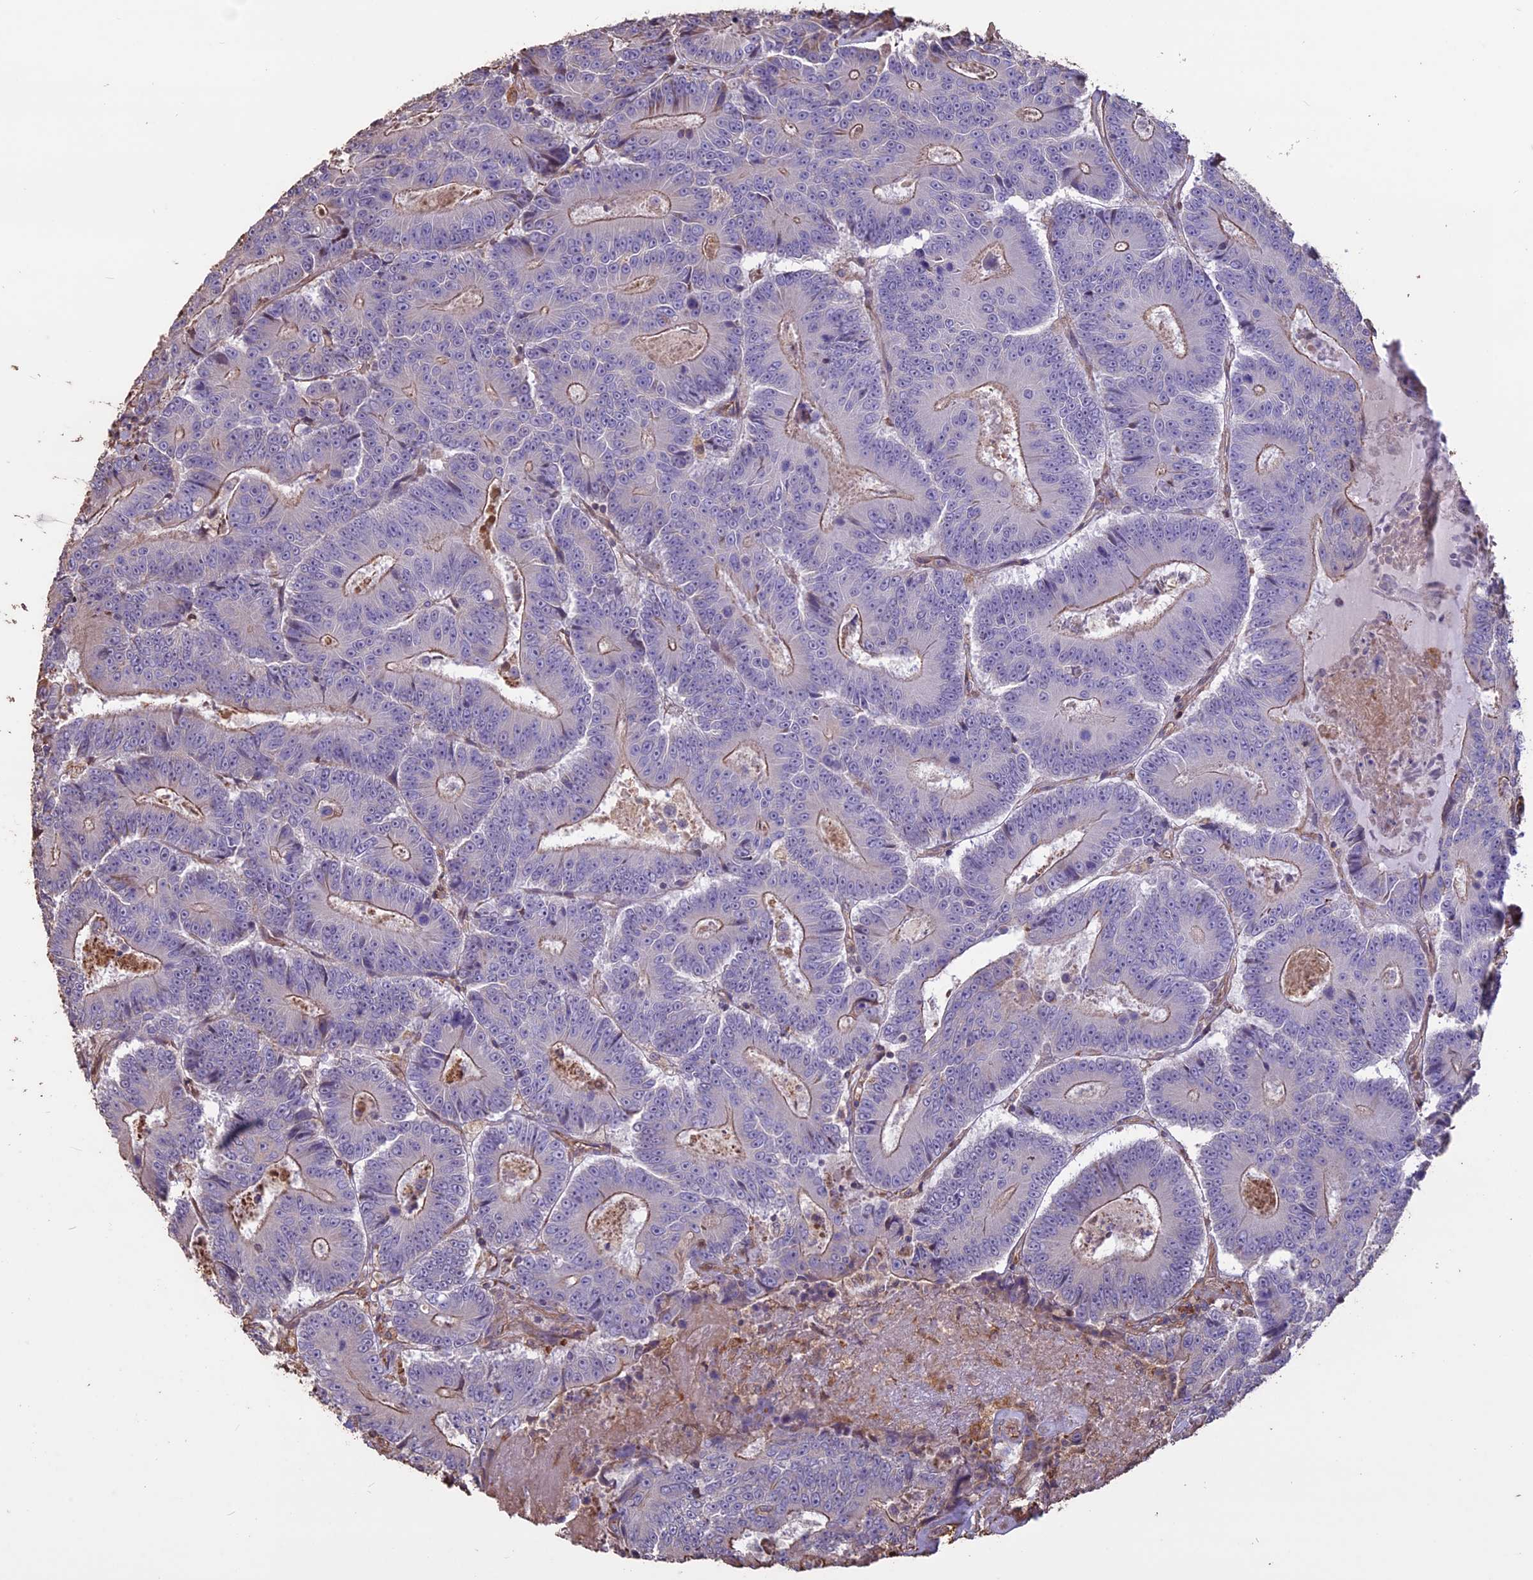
{"staining": {"intensity": "negative", "quantity": "none", "location": "none"}, "tissue": "colorectal cancer", "cell_type": "Tumor cells", "image_type": "cancer", "snomed": [{"axis": "morphology", "description": "Adenocarcinoma, NOS"}, {"axis": "topography", "description": "Colon"}], "caption": "IHC of adenocarcinoma (colorectal) exhibits no staining in tumor cells.", "gene": "CCDC148", "patient": {"sex": "male", "age": 83}}